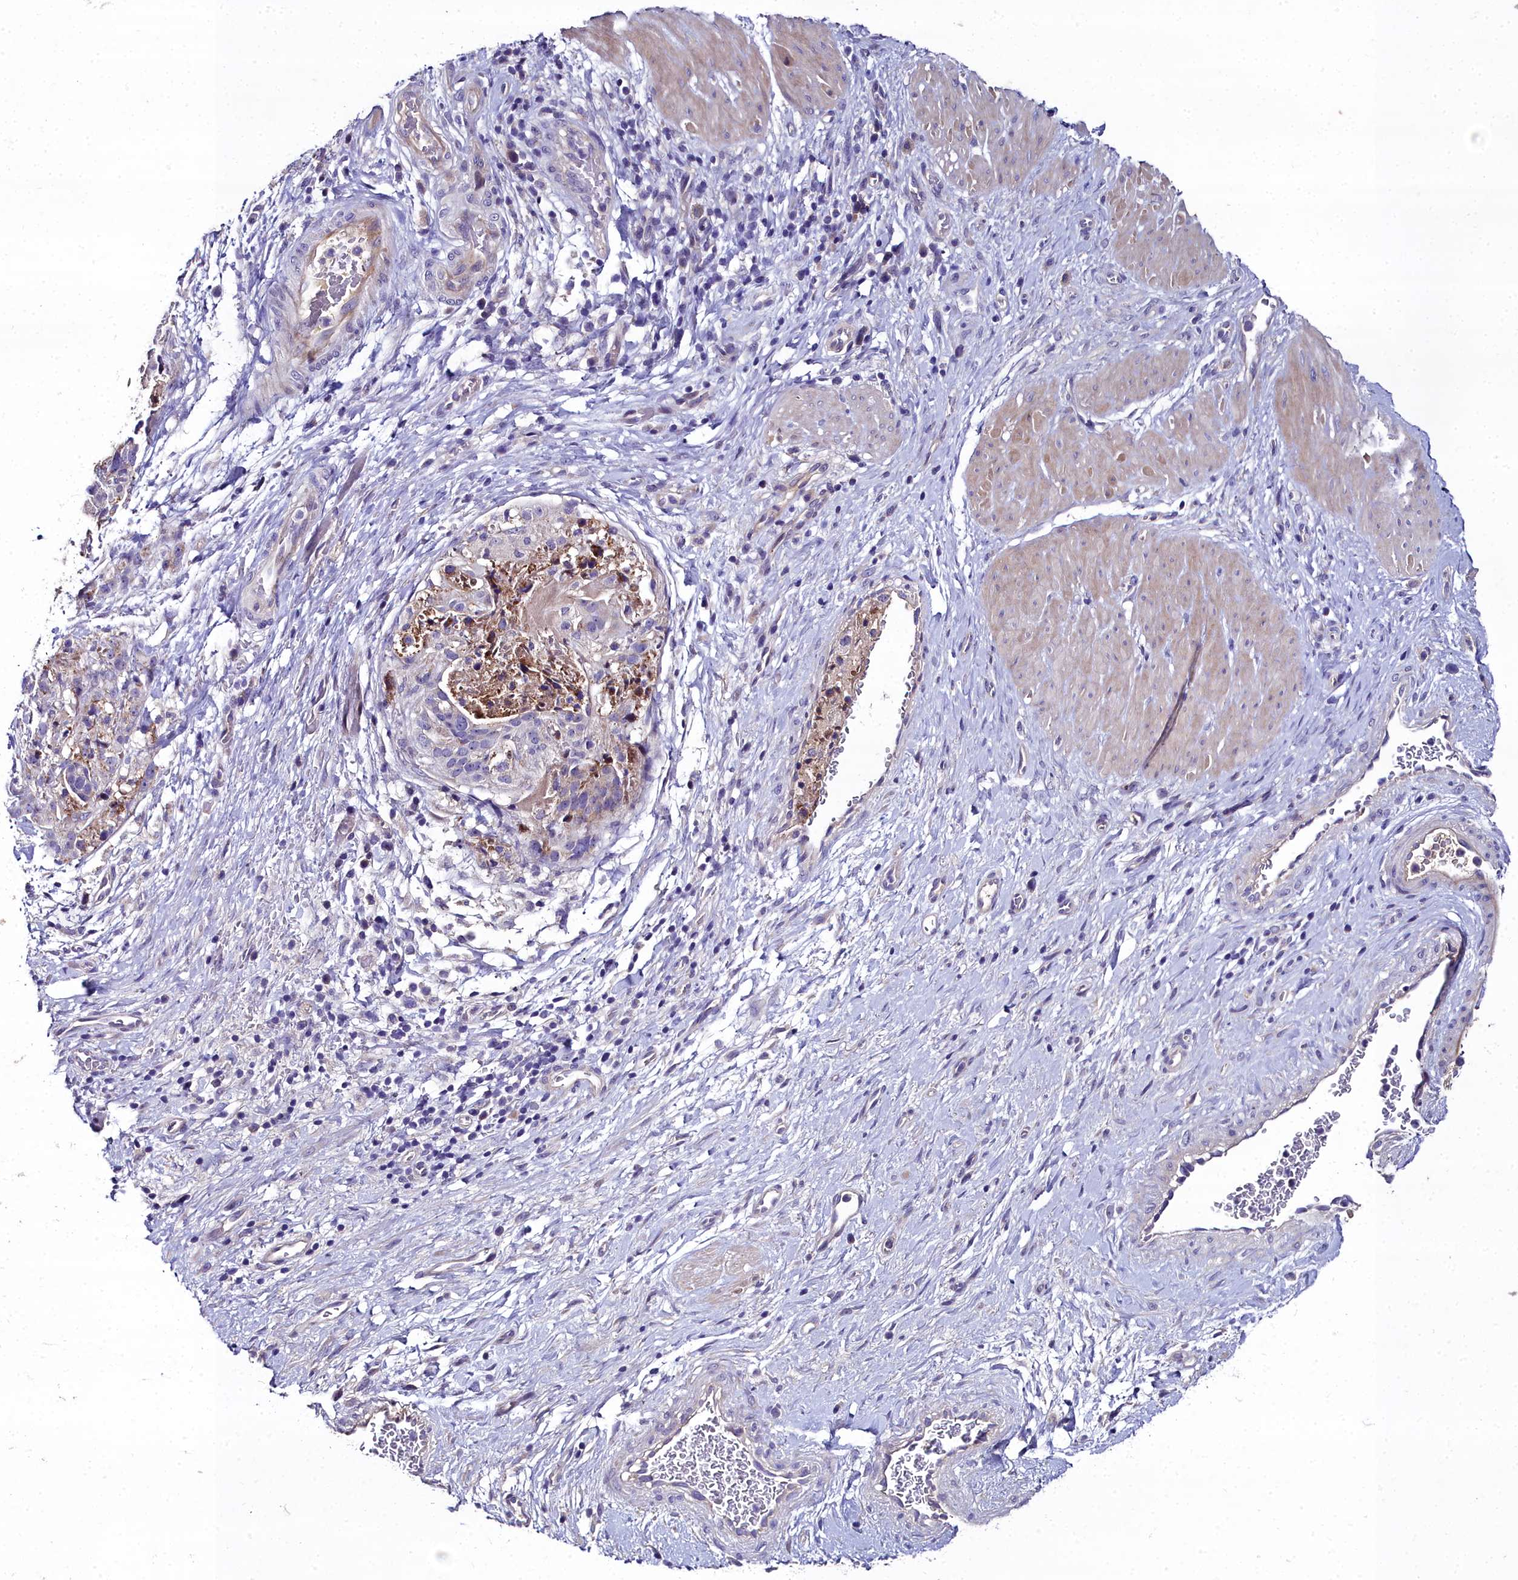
{"staining": {"intensity": "negative", "quantity": "none", "location": "none"}, "tissue": "stomach cancer", "cell_type": "Tumor cells", "image_type": "cancer", "snomed": [{"axis": "morphology", "description": "Adenocarcinoma, NOS"}, {"axis": "topography", "description": "Stomach"}], "caption": "DAB immunohistochemical staining of stomach cancer exhibits no significant staining in tumor cells.", "gene": "NT5M", "patient": {"sex": "male", "age": 48}}